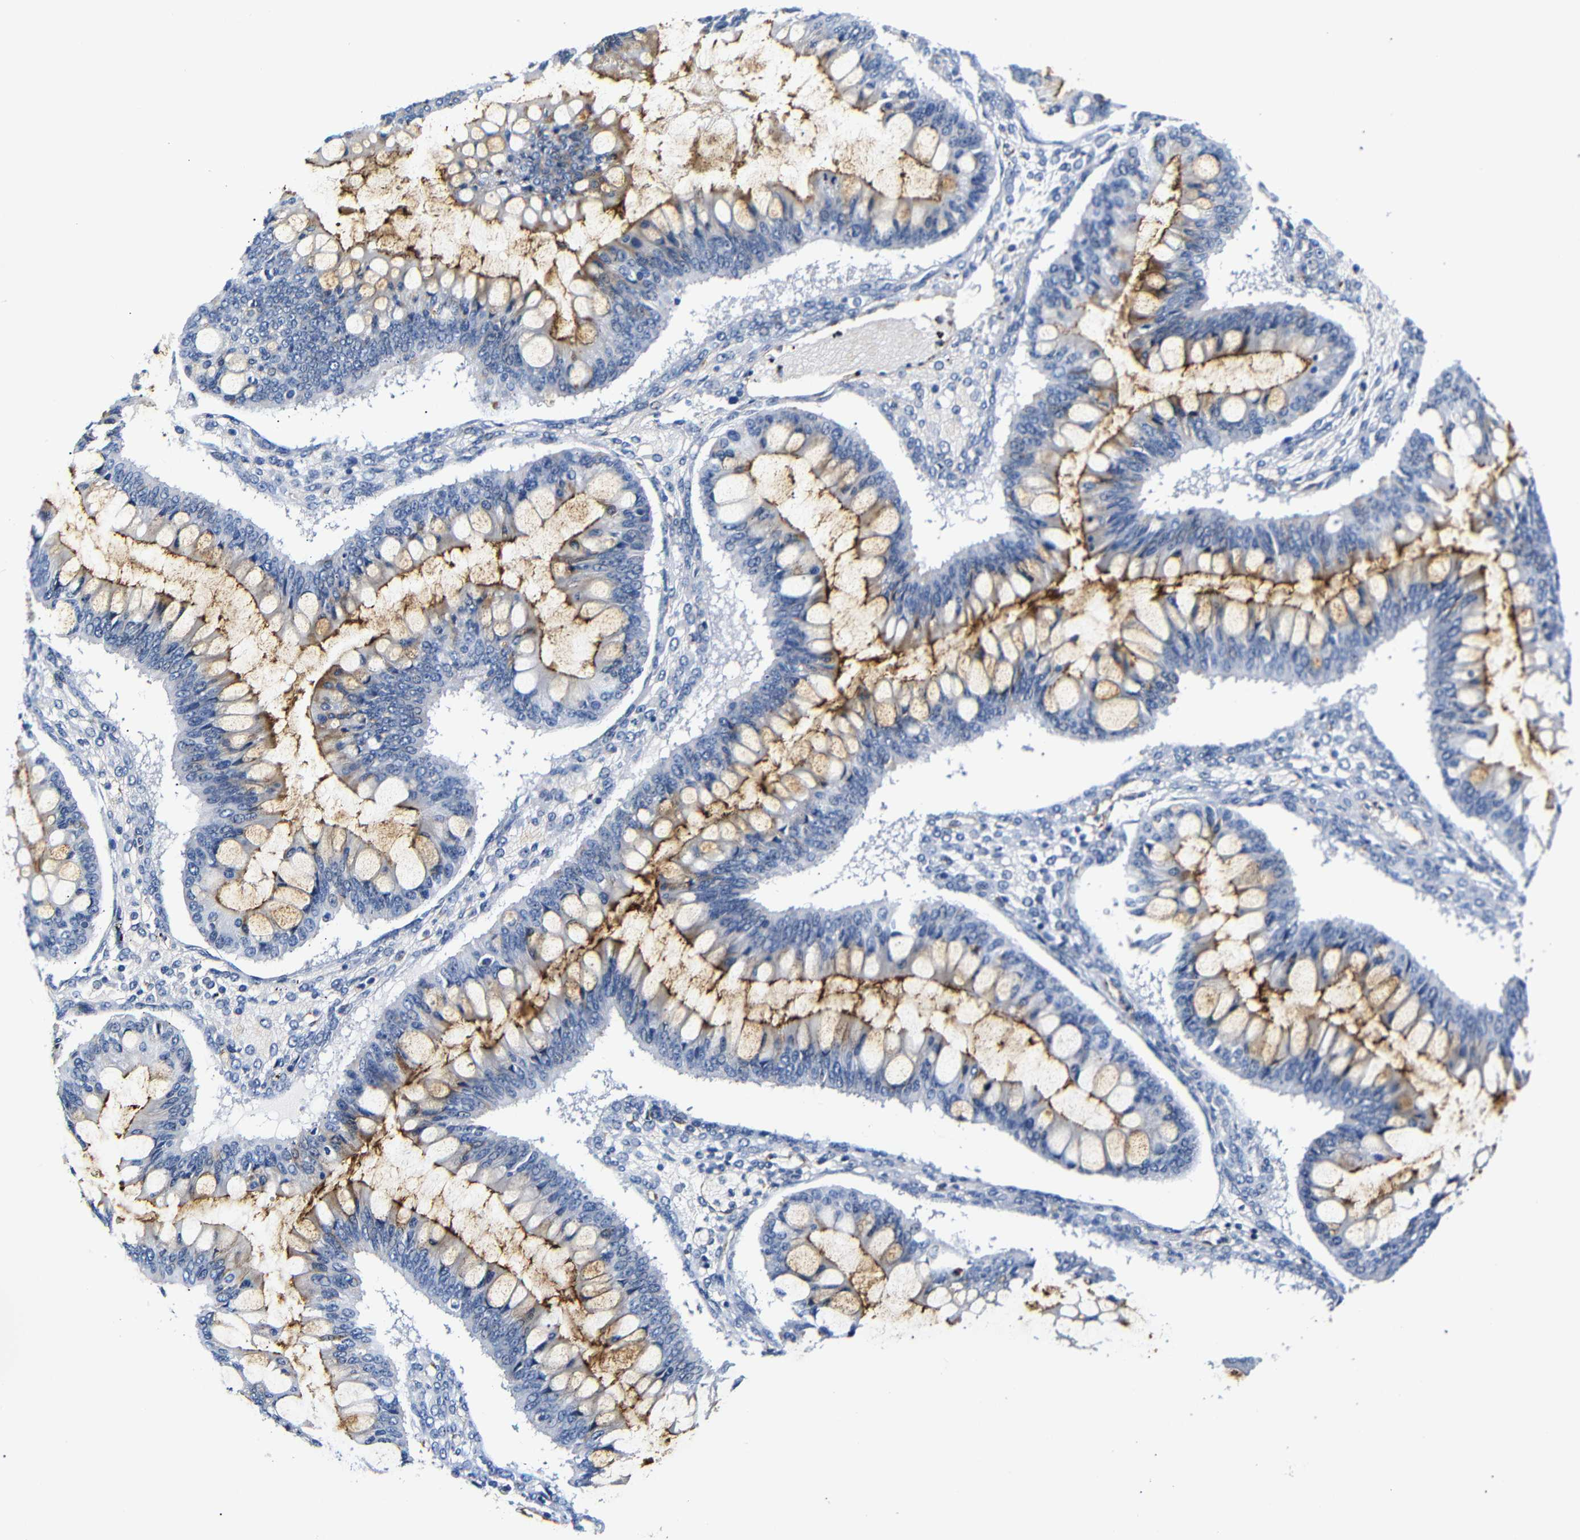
{"staining": {"intensity": "moderate", "quantity": ">75%", "location": "cytoplasmic/membranous"}, "tissue": "ovarian cancer", "cell_type": "Tumor cells", "image_type": "cancer", "snomed": [{"axis": "morphology", "description": "Cystadenocarcinoma, mucinous, NOS"}, {"axis": "topography", "description": "Ovary"}], "caption": "Immunohistochemical staining of ovarian cancer (mucinous cystadenocarcinoma) displays medium levels of moderate cytoplasmic/membranous protein staining in about >75% of tumor cells.", "gene": "MUC4", "patient": {"sex": "female", "age": 73}}